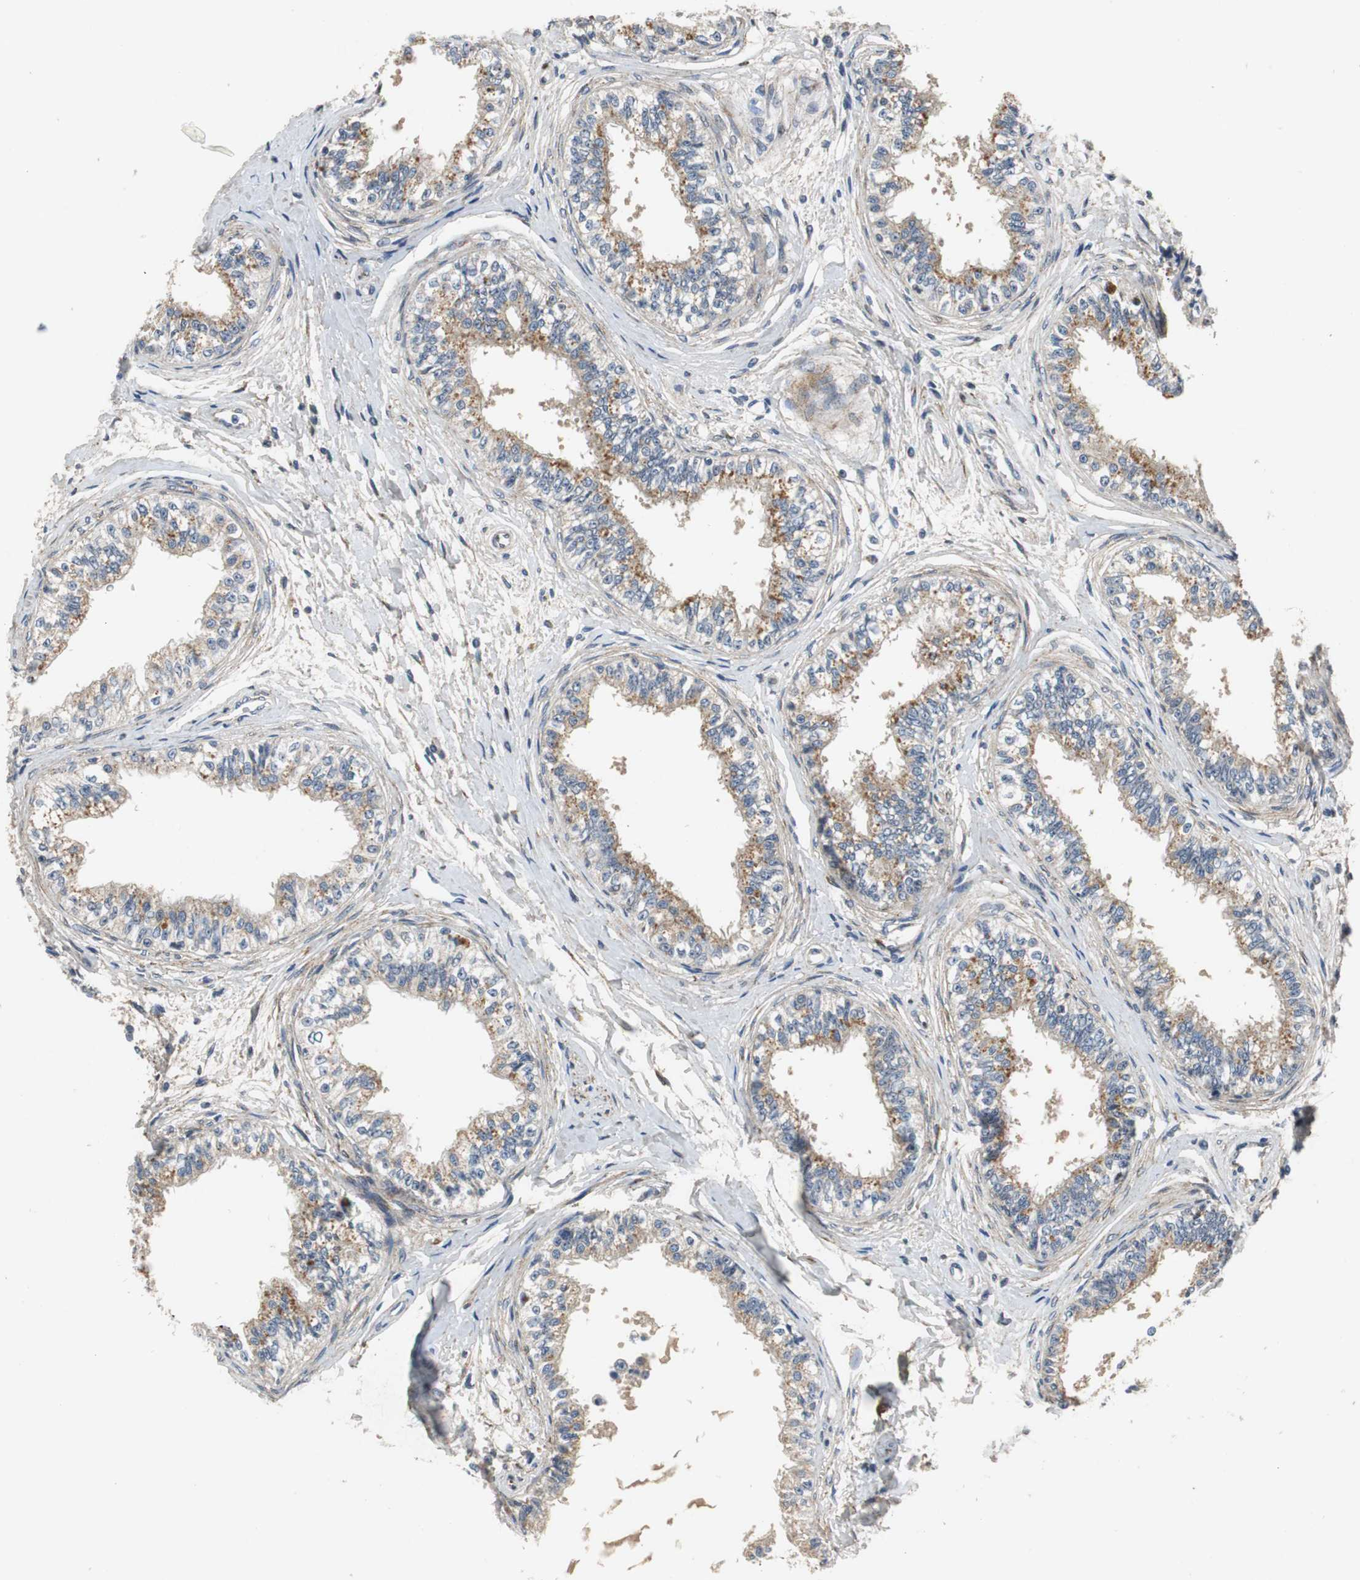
{"staining": {"intensity": "moderate", "quantity": ">75%", "location": "cytoplasmic/membranous"}, "tissue": "epididymis", "cell_type": "Glandular cells", "image_type": "normal", "snomed": [{"axis": "morphology", "description": "Normal tissue, NOS"}, {"axis": "morphology", "description": "Adenocarcinoma, metastatic, NOS"}, {"axis": "topography", "description": "Testis"}, {"axis": "topography", "description": "Epididymis"}], "caption": "Epididymis stained with DAB immunohistochemistry (IHC) demonstrates medium levels of moderate cytoplasmic/membranous expression in about >75% of glandular cells. Nuclei are stained in blue.", "gene": "ISCU", "patient": {"sex": "male", "age": 26}}